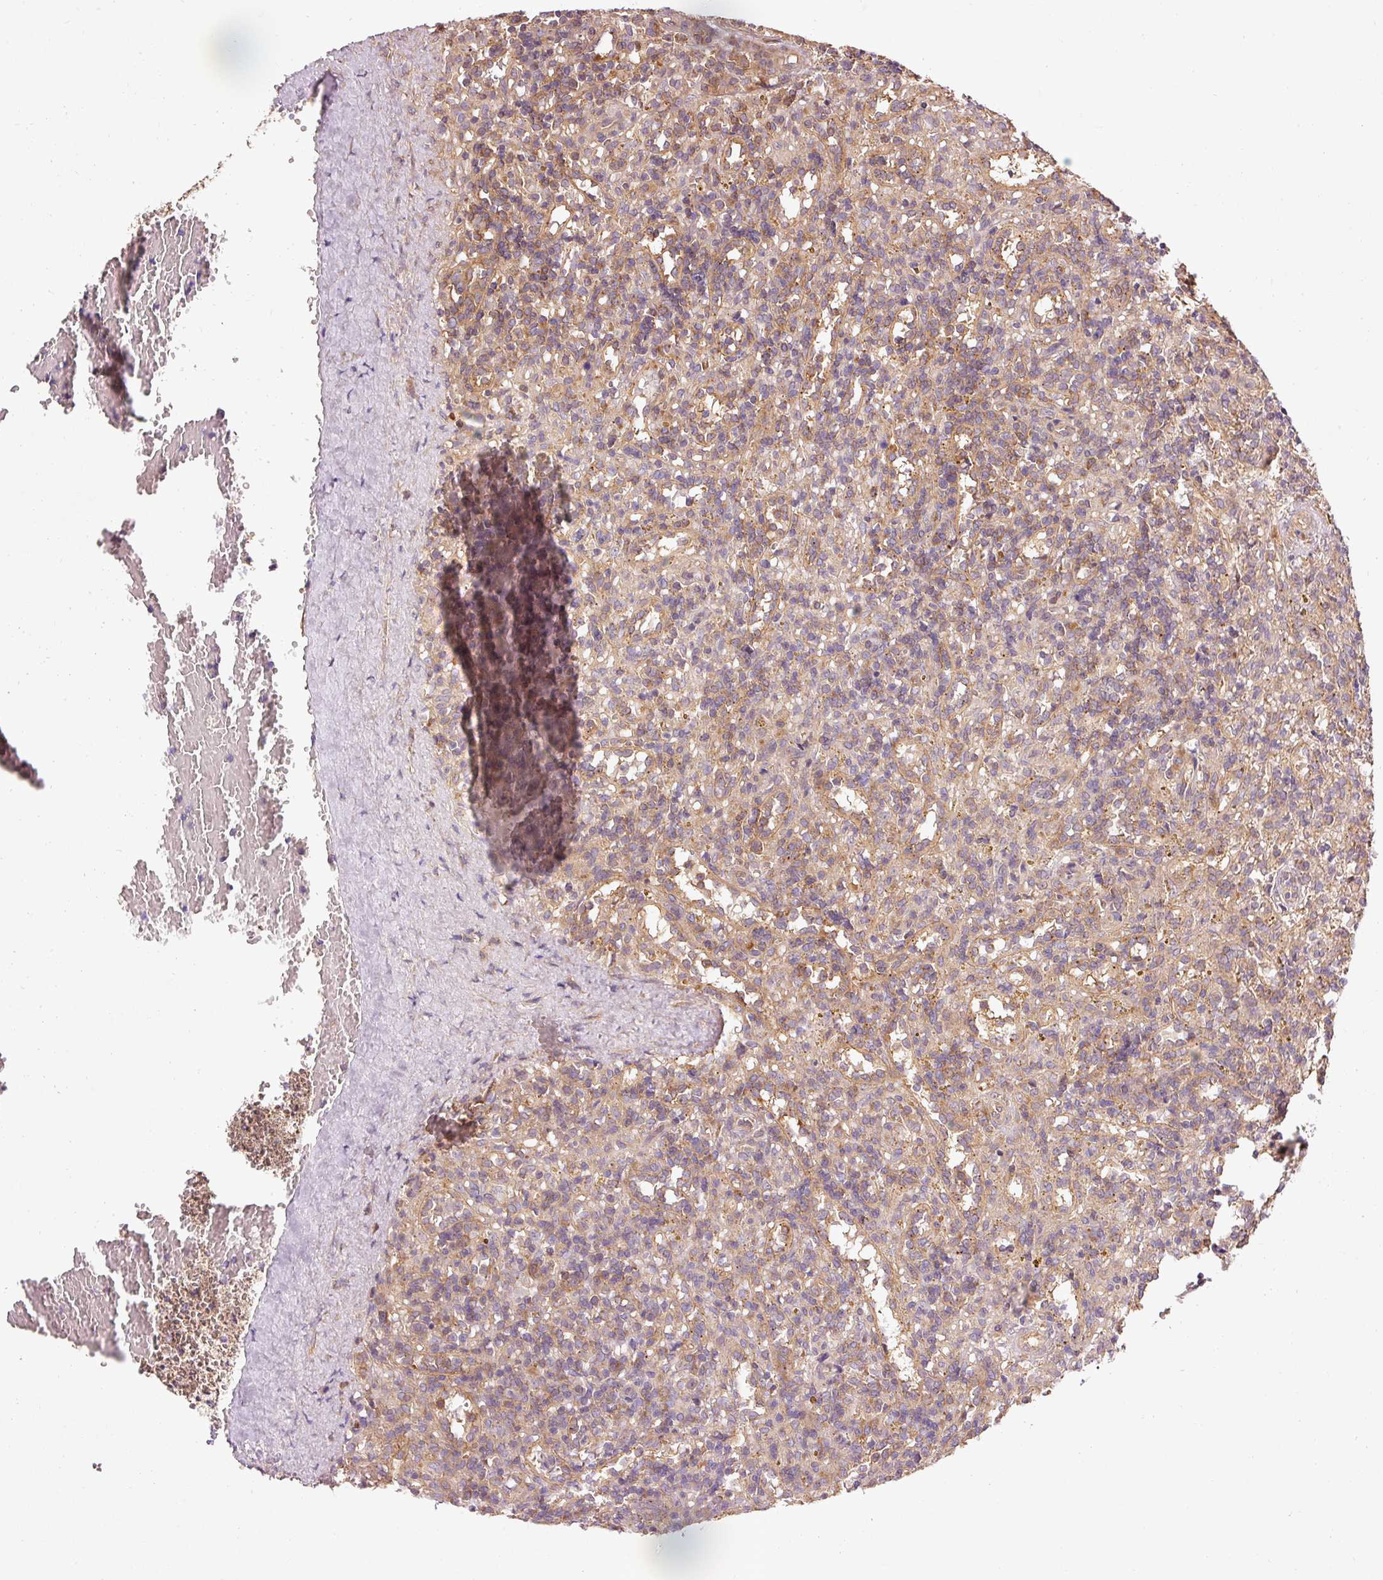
{"staining": {"intensity": "negative", "quantity": "none", "location": "none"}, "tissue": "lymphoma", "cell_type": "Tumor cells", "image_type": "cancer", "snomed": [{"axis": "morphology", "description": "Malignant lymphoma, non-Hodgkin's type, Low grade"}, {"axis": "topography", "description": "Spleen"}], "caption": "This is an IHC image of low-grade malignant lymphoma, non-Hodgkin's type. There is no expression in tumor cells.", "gene": "PDAP1", "patient": {"sex": "male", "age": 67}}